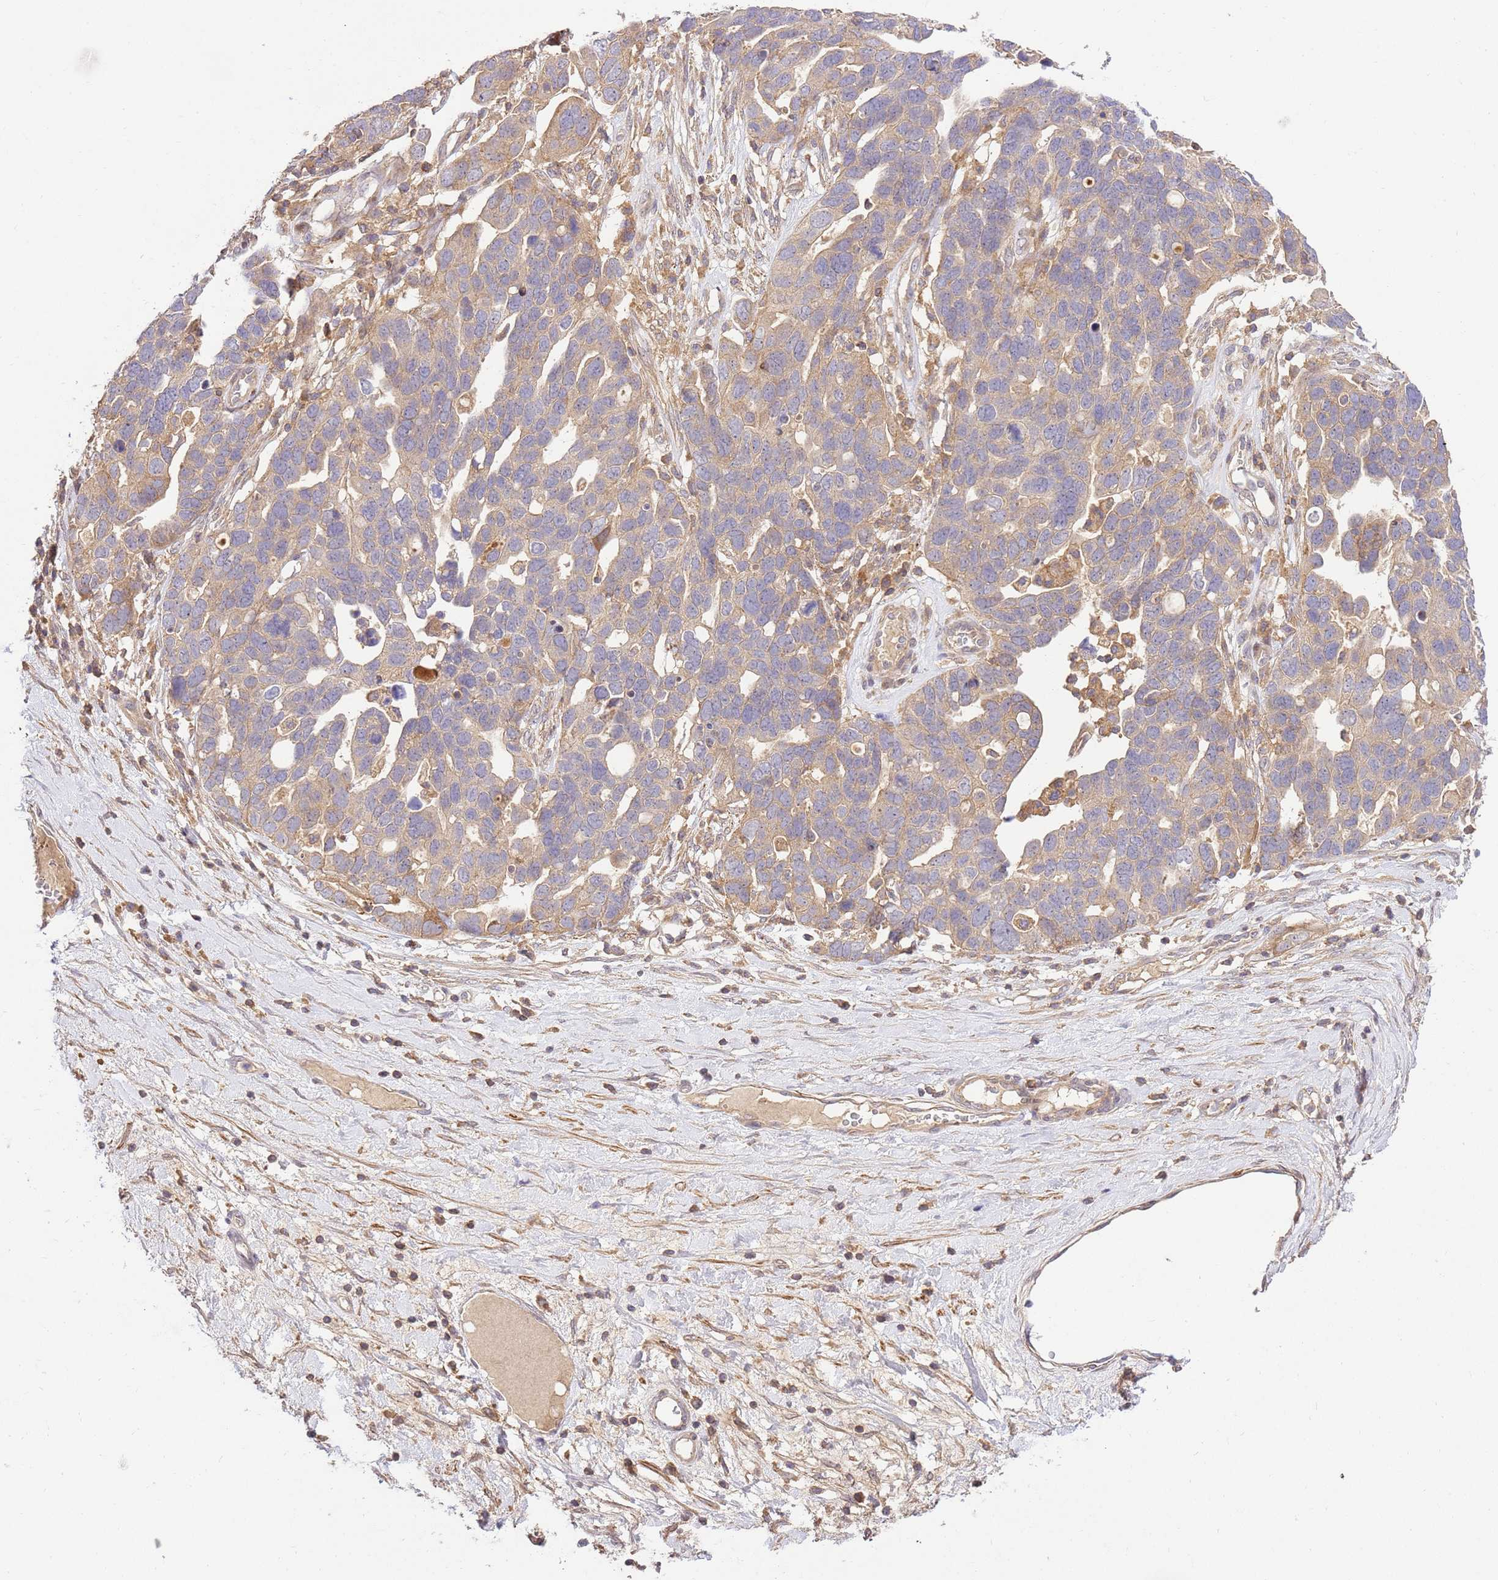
{"staining": {"intensity": "weak", "quantity": "25%-75%", "location": "cytoplasmic/membranous"}, "tissue": "ovarian cancer", "cell_type": "Tumor cells", "image_type": "cancer", "snomed": [{"axis": "morphology", "description": "Cystadenocarcinoma, serous, NOS"}, {"axis": "topography", "description": "Ovary"}], "caption": "Human serous cystadenocarcinoma (ovarian) stained with a brown dye displays weak cytoplasmic/membranous positive staining in about 25%-75% of tumor cells.", "gene": "GAREM1", "patient": {"sex": "female", "age": 54}}